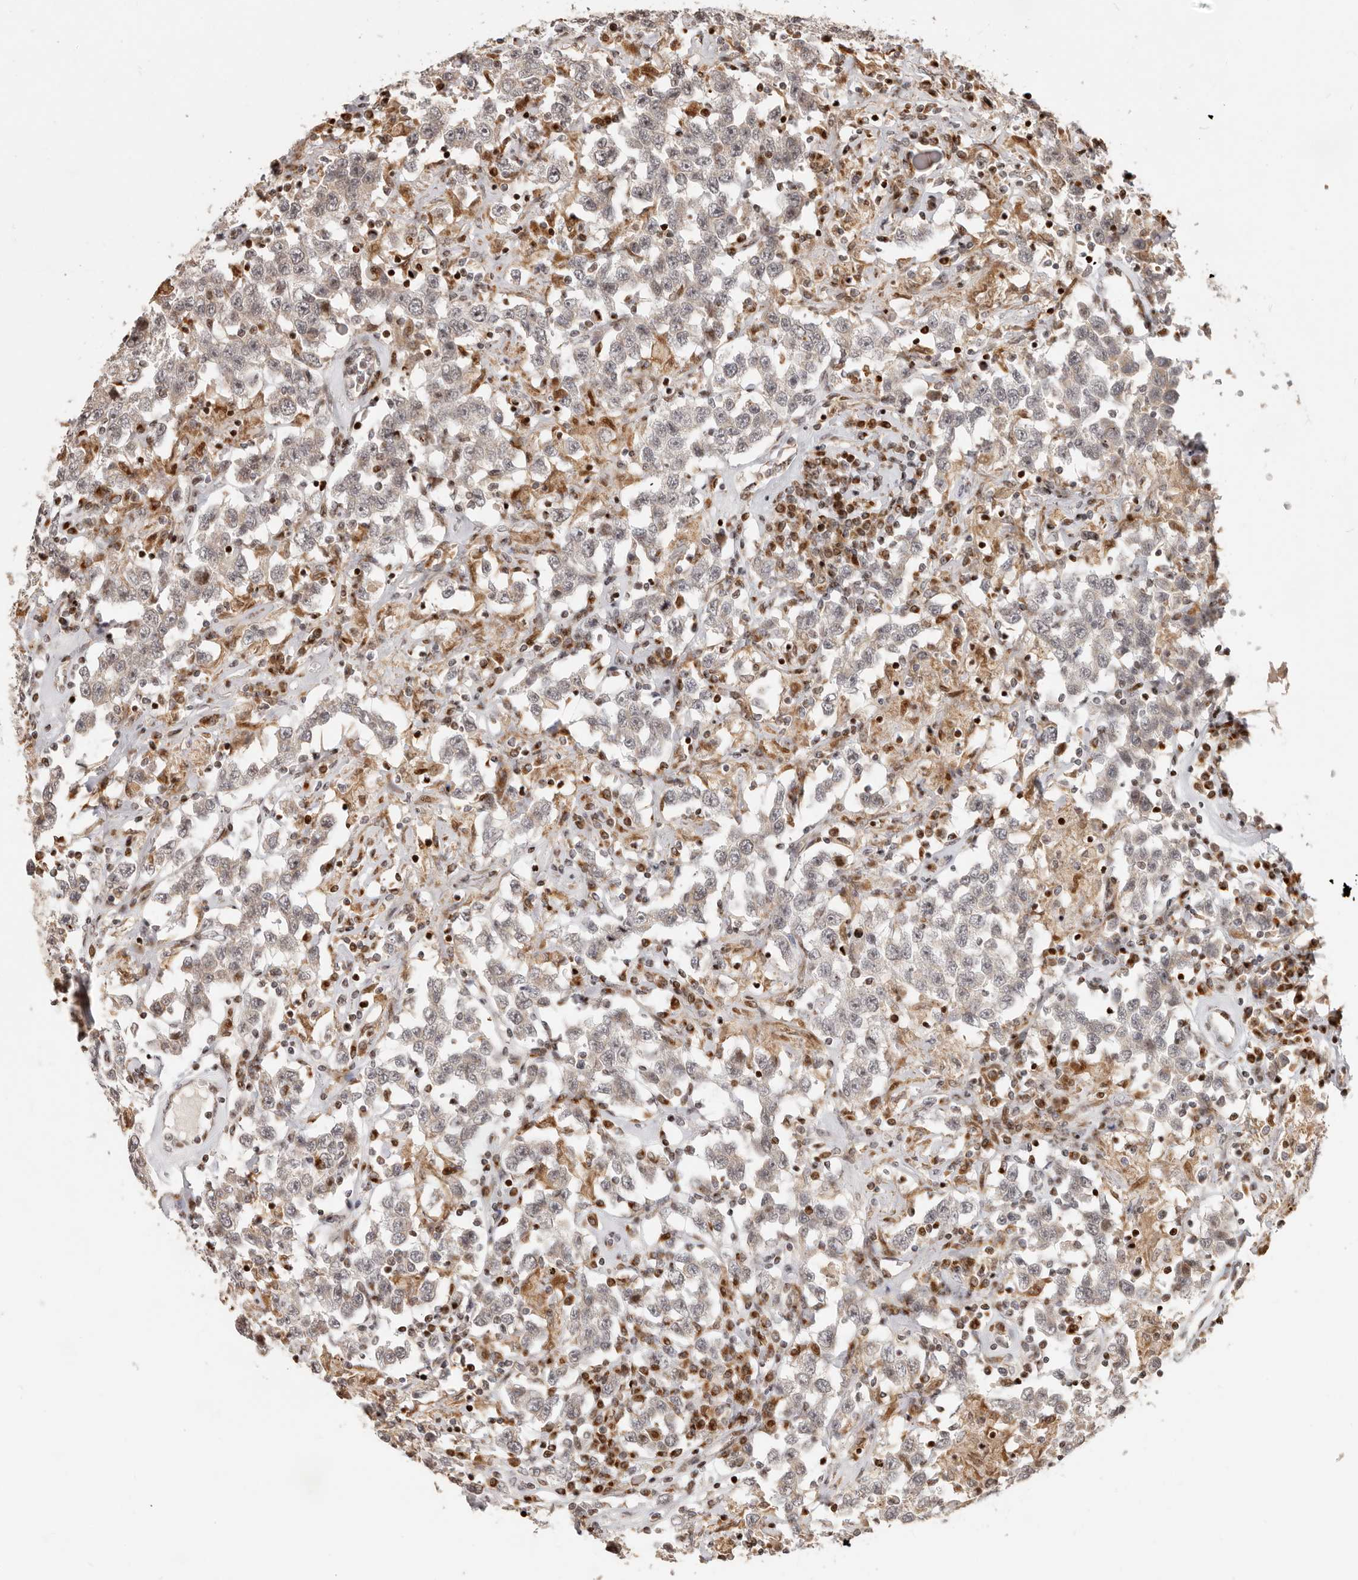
{"staining": {"intensity": "negative", "quantity": "none", "location": "none"}, "tissue": "testis cancer", "cell_type": "Tumor cells", "image_type": "cancer", "snomed": [{"axis": "morphology", "description": "Seminoma, NOS"}, {"axis": "topography", "description": "Testis"}], "caption": "There is no significant expression in tumor cells of testis seminoma.", "gene": "TRIM4", "patient": {"sex": "male", "age": 41}}